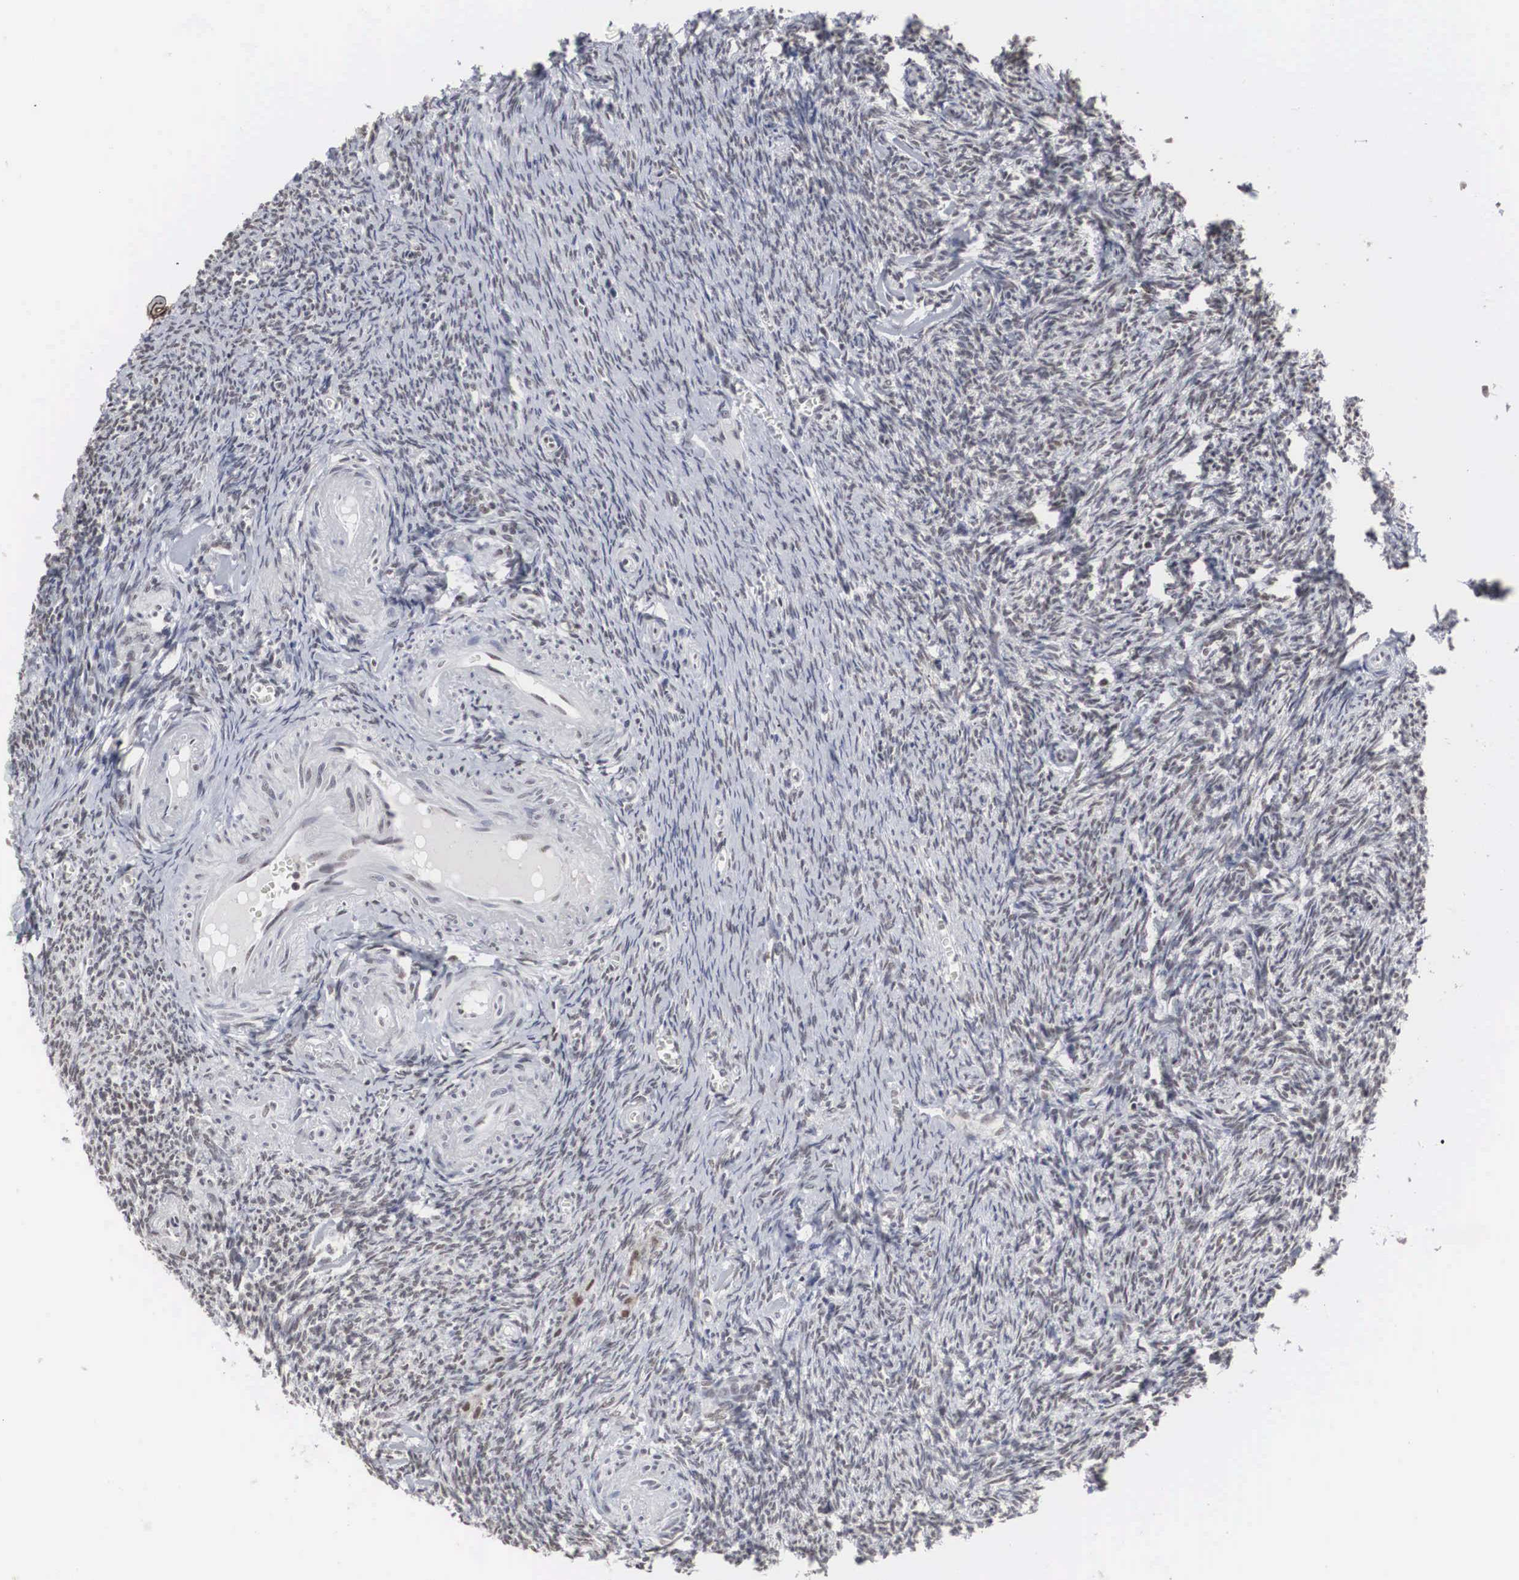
{"staining": {"intensity": "negative", "quantity": "none", "location": "none"}, "tissue": "ovary", "cell_type": "Ovarian stroma cells", "image_type": "normal", "snomed": [{"axis": "morphology", "description": "Normal tissue, NOS"}, {"axis": "topography", "description": "Ovary"}], "caption": "This histopathology image is of benign ovary stained with IHC to label a protein in brown with the nuclei are counter-stained blue. There is no expression in ovarian stroma cells.", "gene": "AUTS2", "patient": {"sex": "female", "age": 54}}